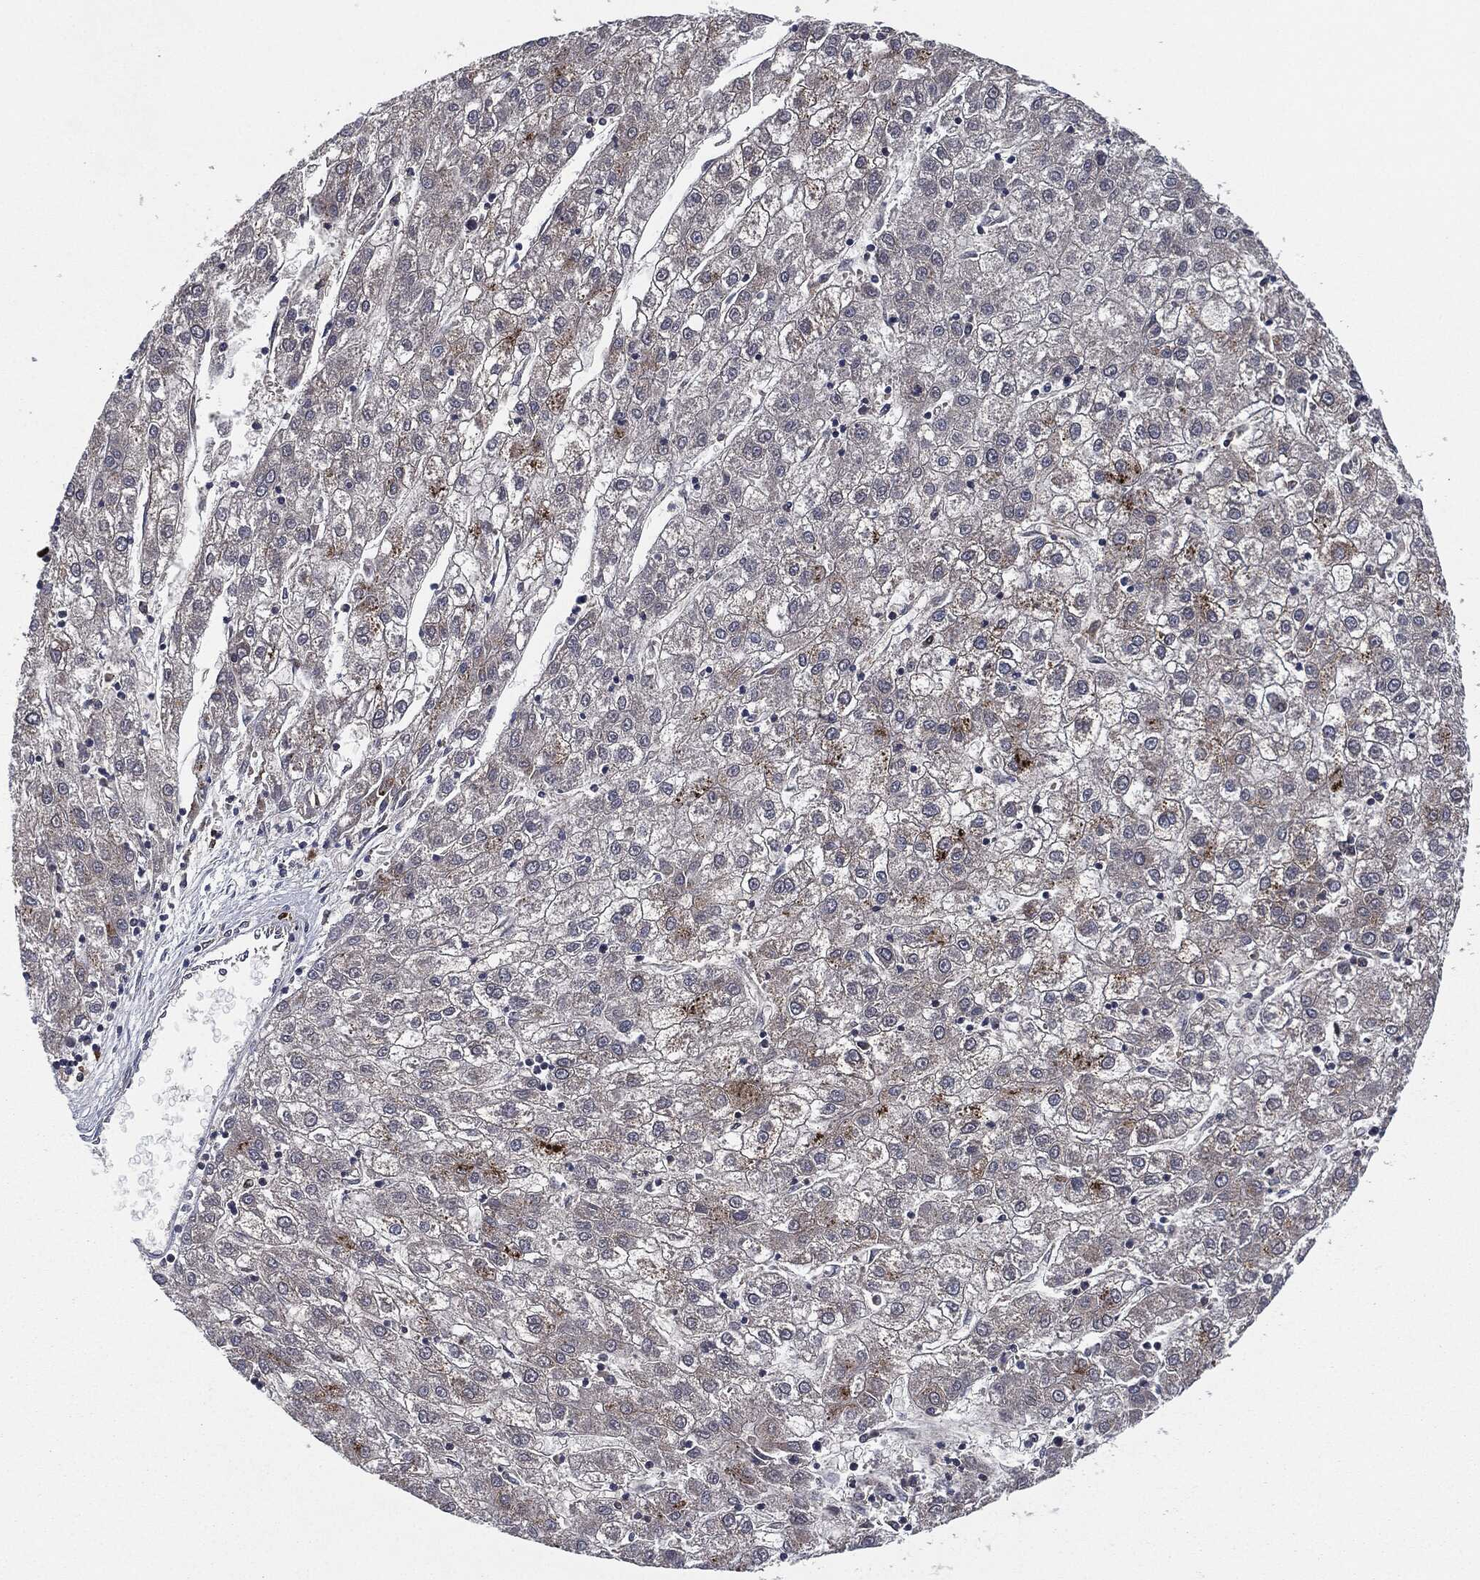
{"staining": {"intensity": "negative", "quantity": "none", "location": "none"}, "tissue": "liver cancer", "cell_type": "Tumor cells", "image_type": "cancer", "snomed": [{"axis": "morphology", "description": "Carcinoma, Hepatocellular, NOS"}, {"axis": "topography", "description": "Liver"}], "caption": "Liver cancer (hepatocellular carcinoma) stained for a protein using immunohistochemistry shows no staining tumor cells.", "gene": "TMEM11", "patient": {"sex": "male", "age": 72}}